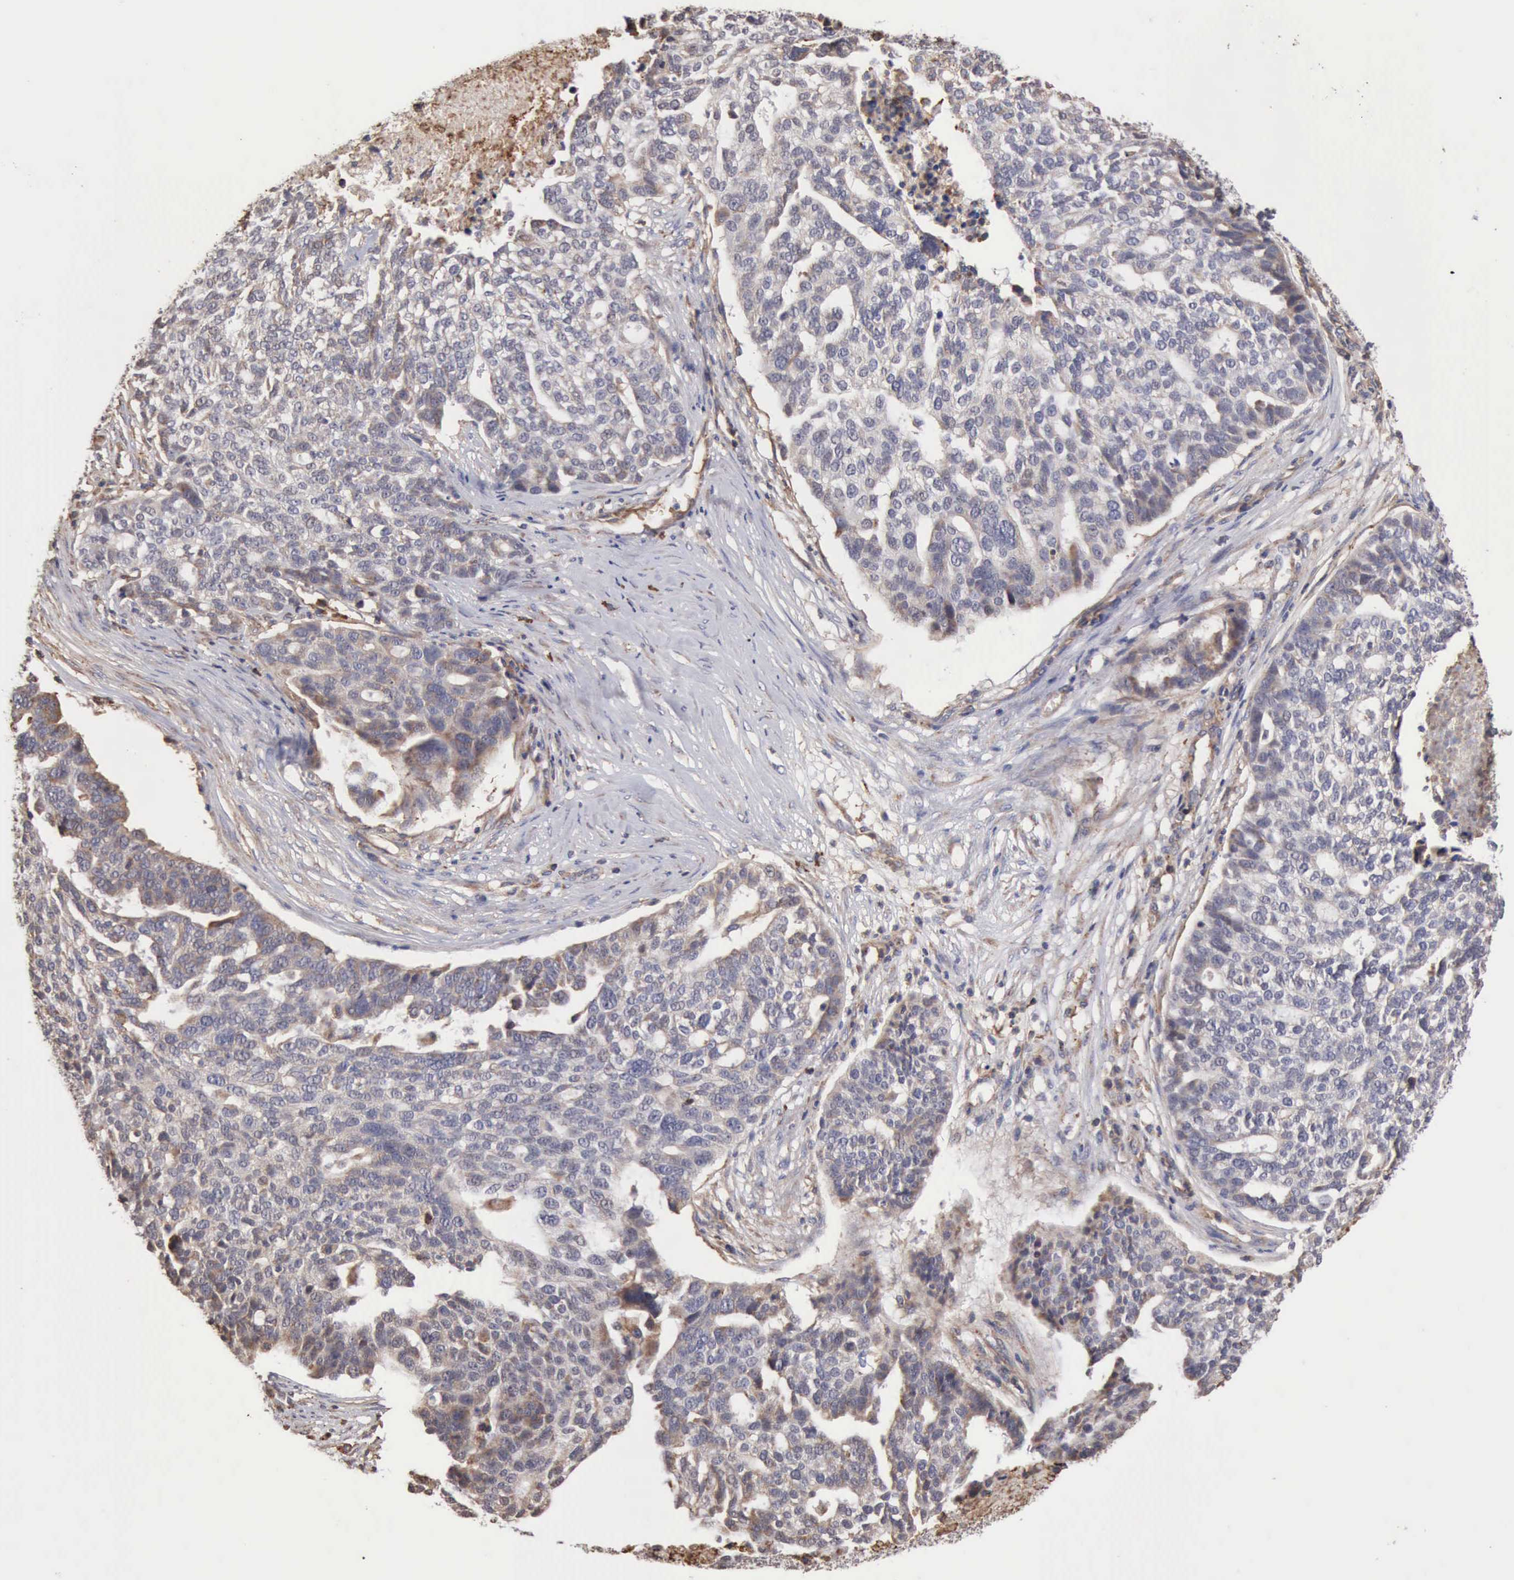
{"staining": {"intensity": "weak", "quantity": "<25%", "location": "cytoplasmic/membranous"}, "tissue": "ovarian cancer", "cell_type": "Tumor cells", "image_type": "cancer", "snomed": [{"axis": "morphology", "description": "Cystadenocarcinoma, serous, NOS"}, {"axis": "topography", "description": "Ovary"}], "caption": "Ovarian cancer was stained to show a protein in brown. There is no significant expression in tumor cells.", "gene": "GPR101", "patient": {"sex": "female", "age": 59}}